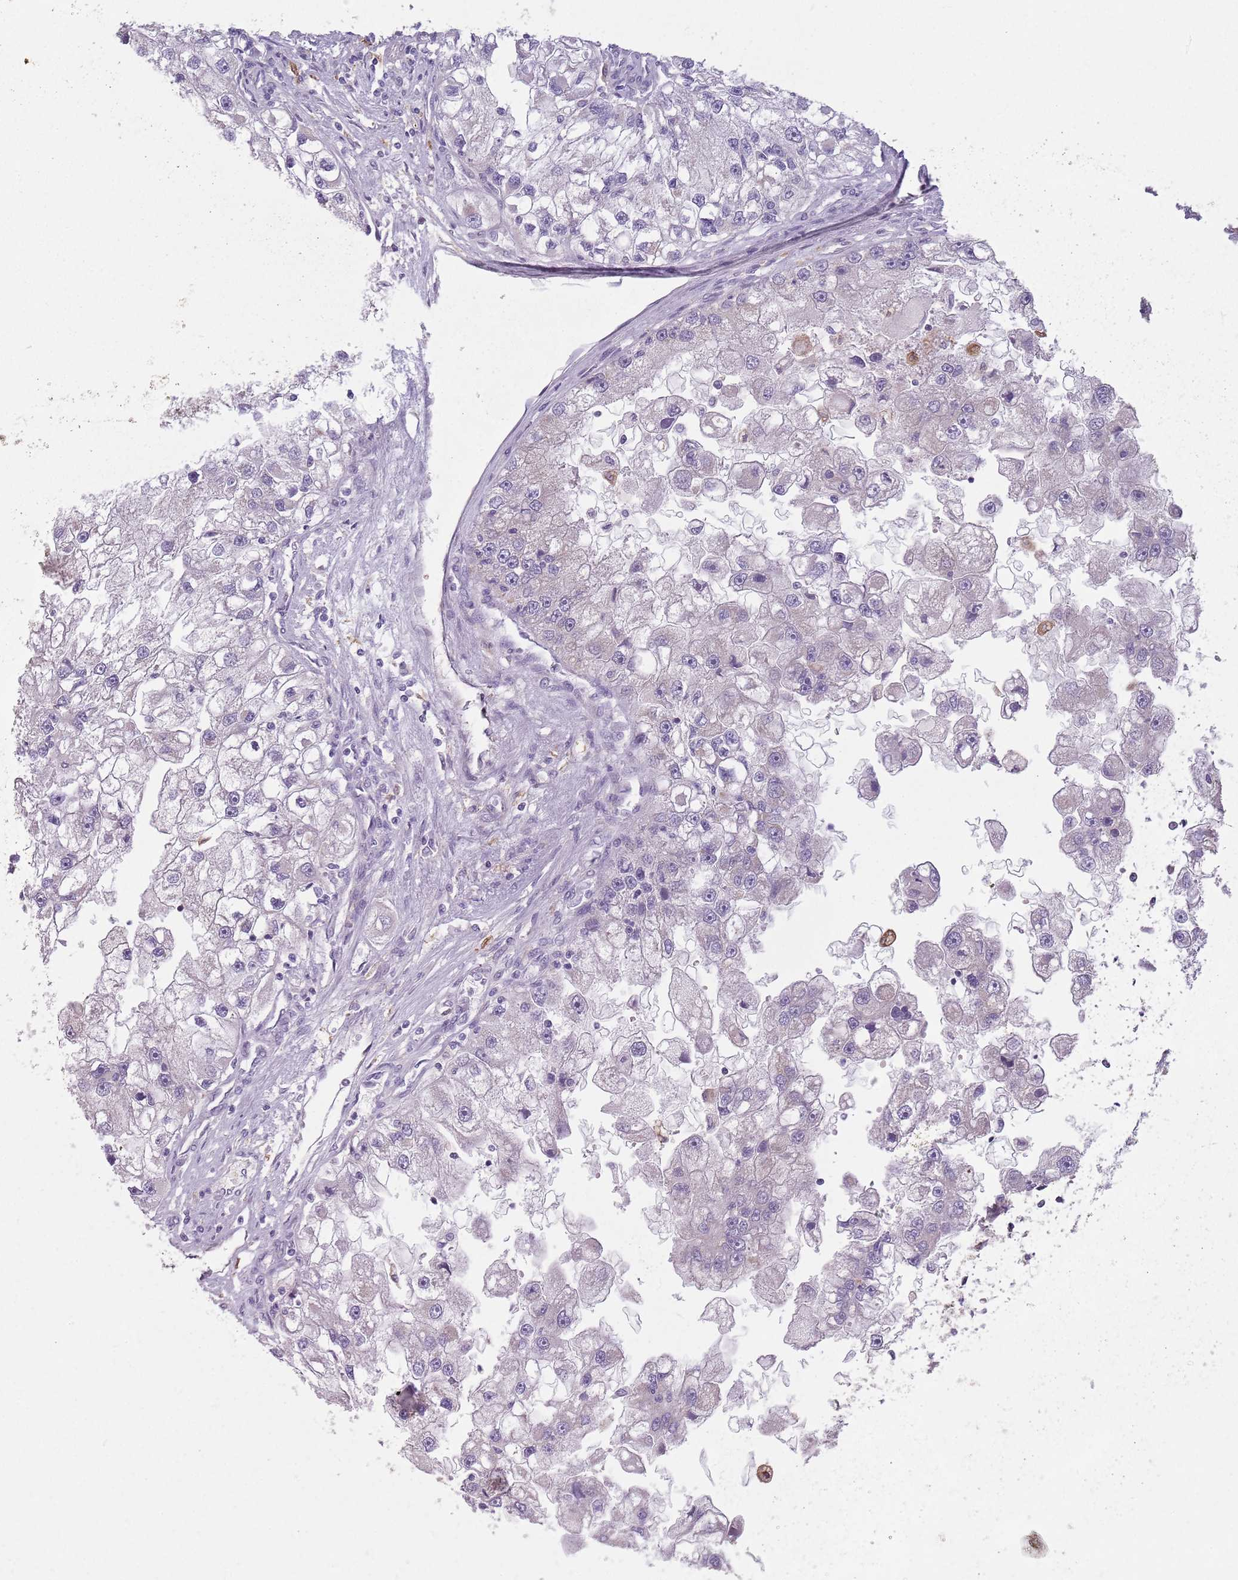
{"staining": {"intensity": "negative", "quantity": "none", "location": "none"}, "tissue": "renal cancer", "cell_type": "Tumor cells", "image_type": "cancer", "snomed": [{"axis": "morphology", "description": "Adenocarcinoma, NOS"}, {"axis": "topography", "description": "Kidney"}], "caption": "A high-resolution micrograph shows immunohistochemistry (IHC) staining of renal adenocarcinoma, which reveals no significant expression in tumor cells.", "gene": "COQ5", "patient": {"sex": "male", "age": 63}}